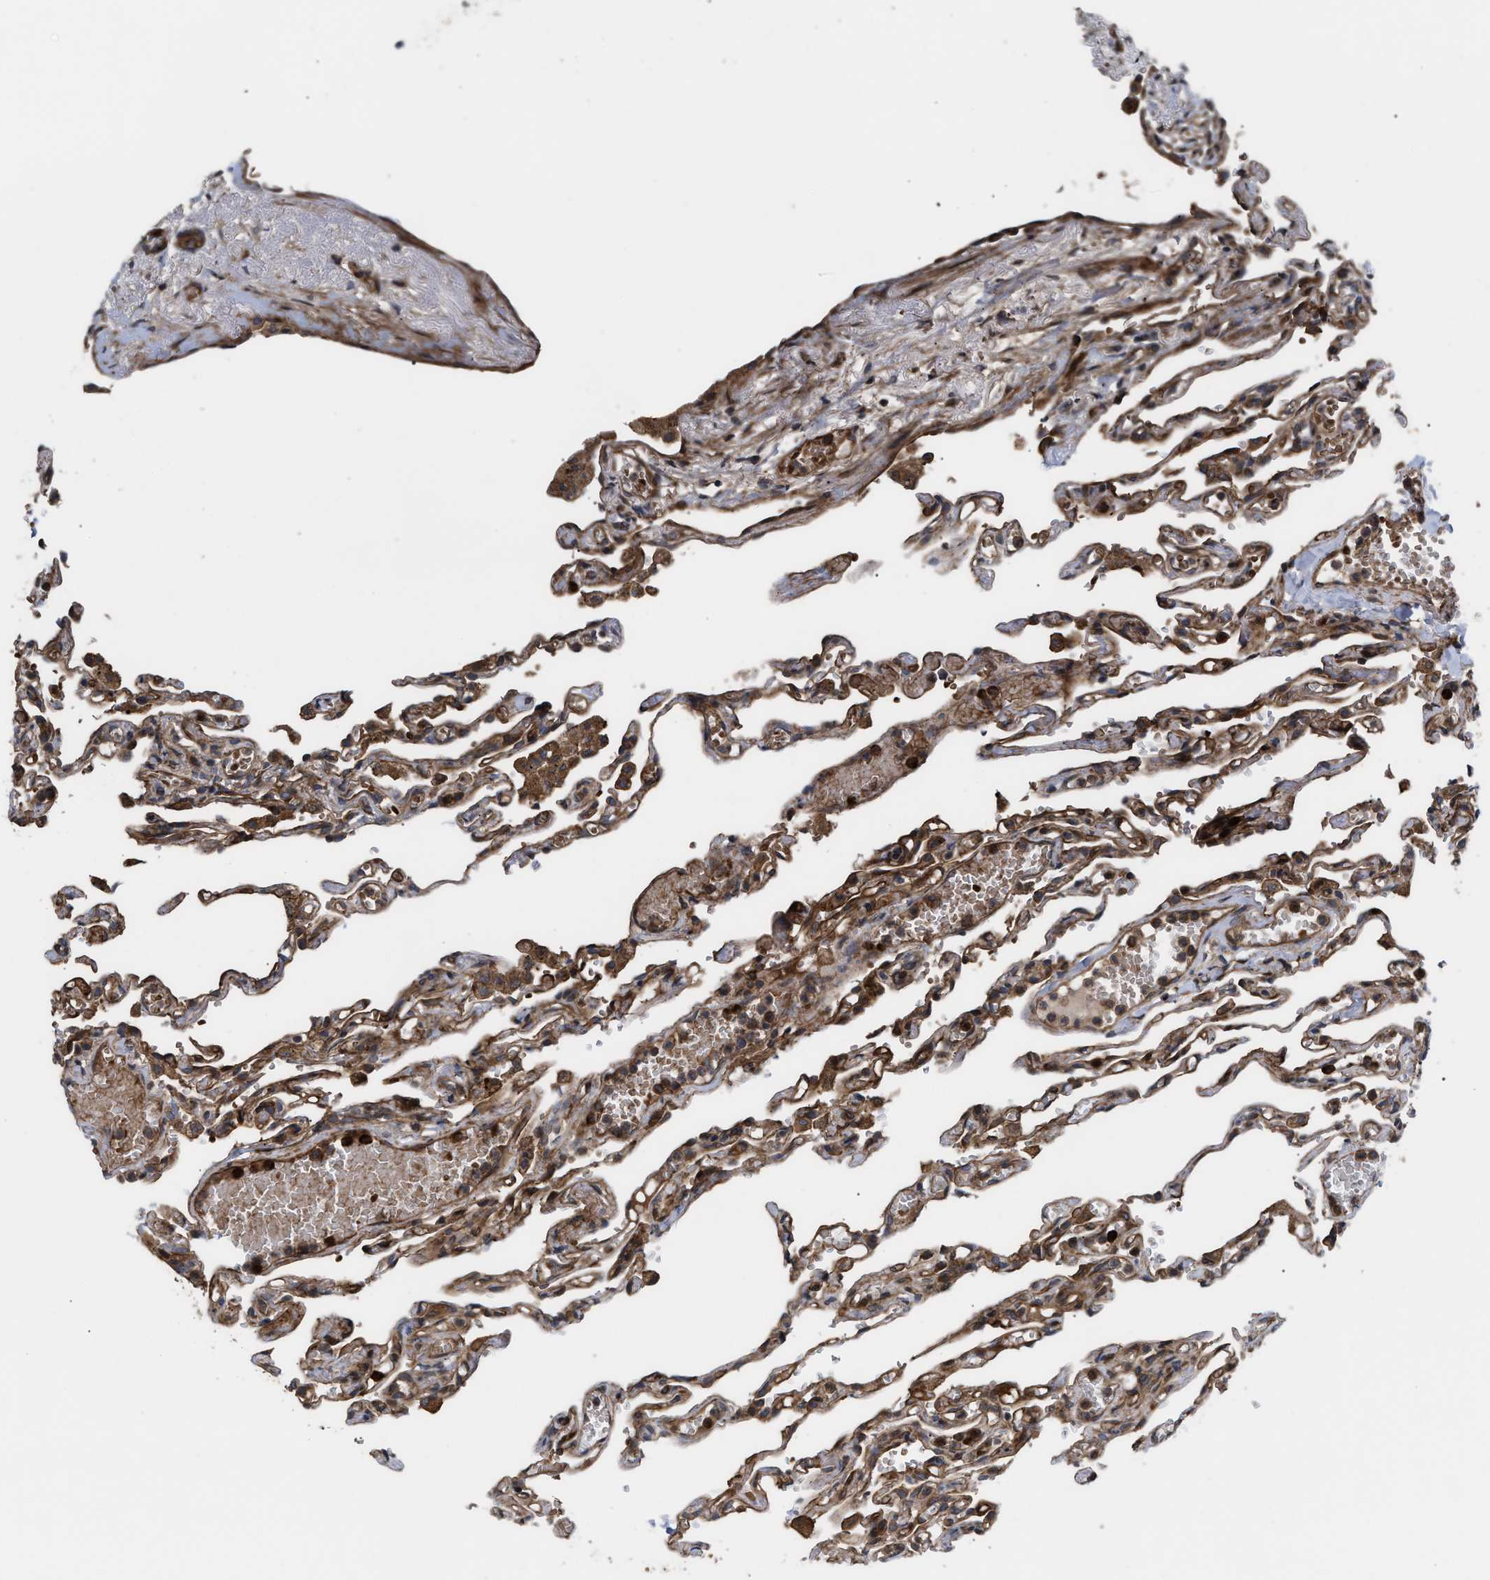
{"staining": {"intensity": "strong", "quantity": "25%-75%", "location": "cytoplasmic/membranous"}, "tissue": "lung", "cell_type": "Alveolar cells", "image_type": "normal", "snomed": [{"axis": "morphology", "description": "Normal tissue, NOS"}, {"axis": "topography", "description": "Lung"}], "caption": "Immunohistochemical staining of normal lung displays 25%-75% levels of strong cytoplasmic/membranous protein expression in approximately 25%-75% of alveolar cells. (DAB IHC with brightfield microscopy, high magnification).", "gene": "STAU1", "patient": {"sex": "male", "age": 21}}